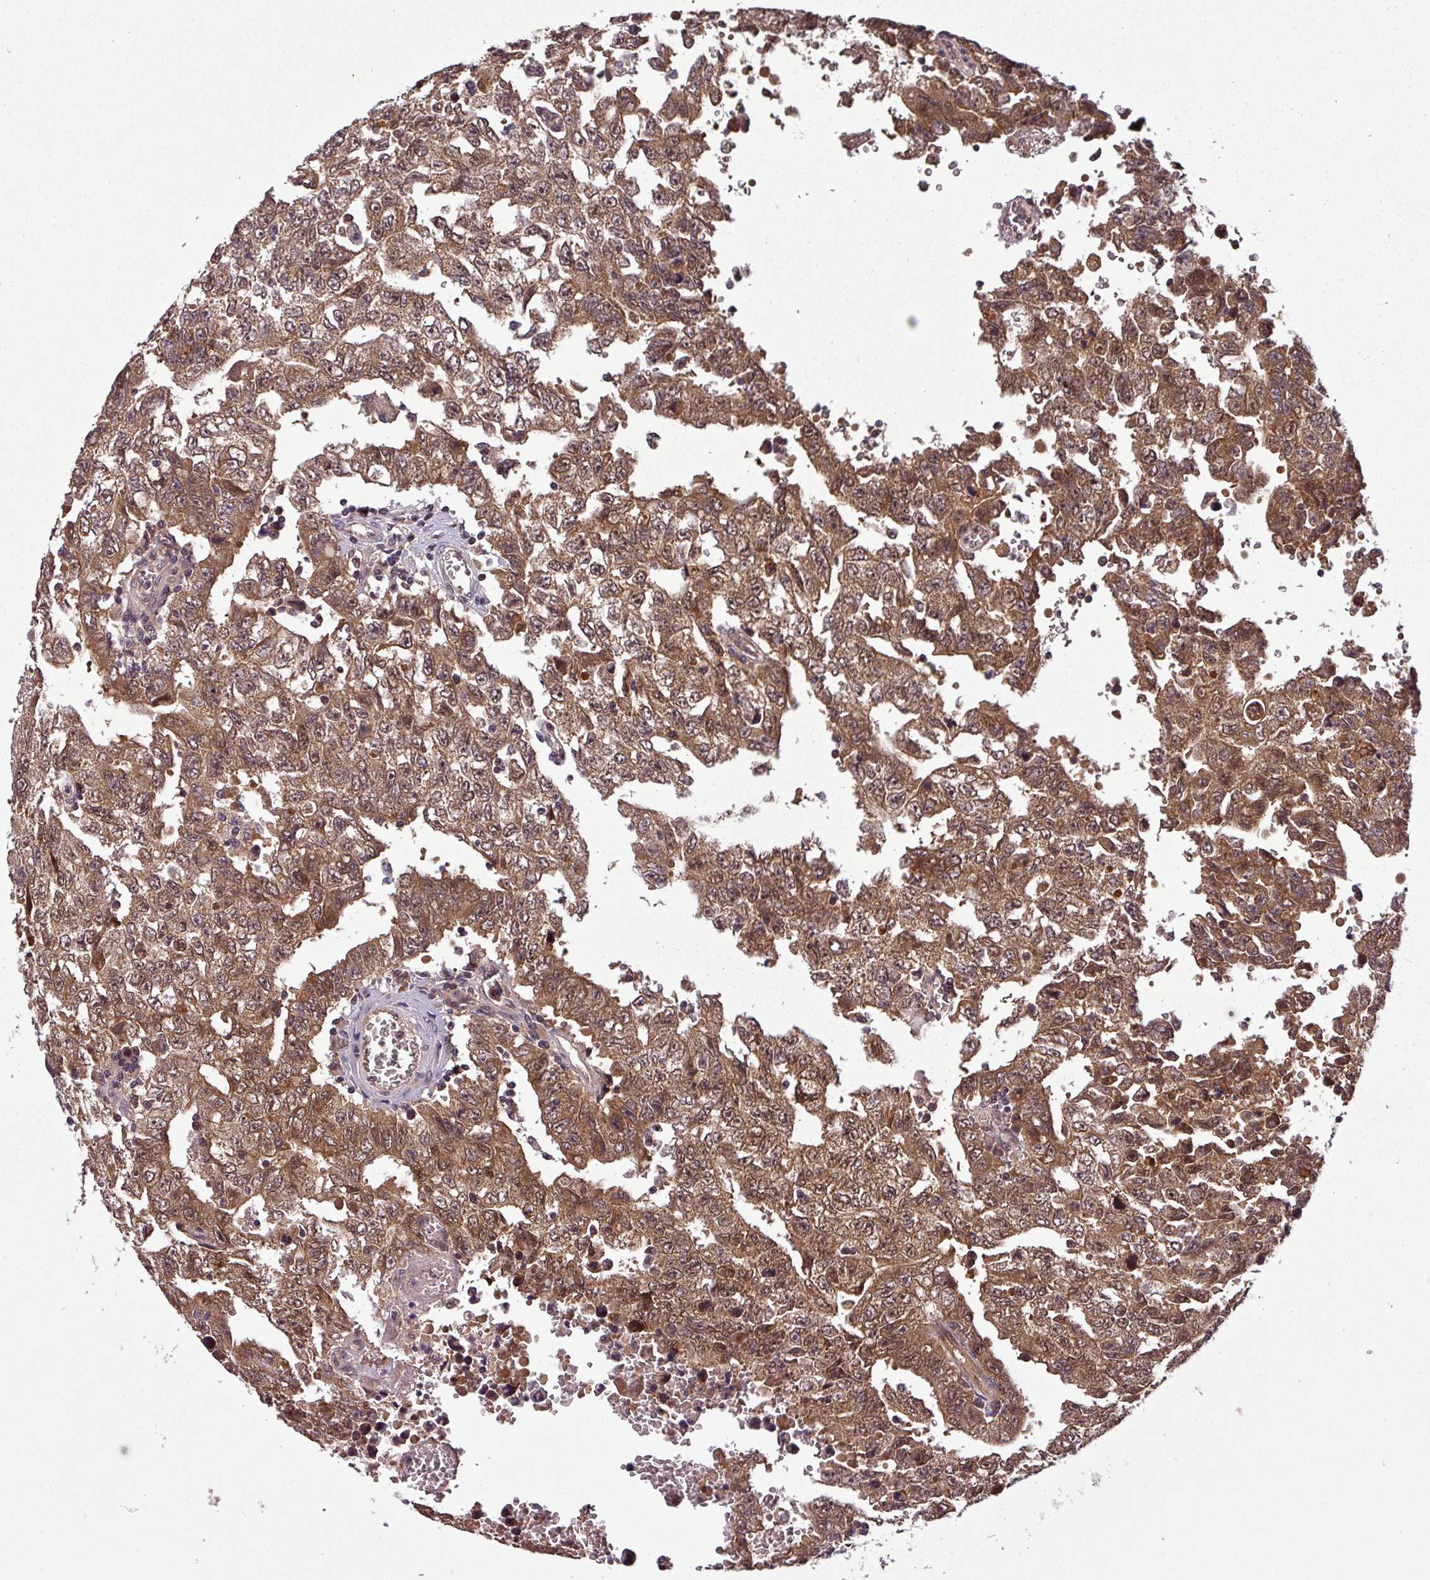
{"staining": {"intensity": "moderate", "quantity": ">75%", "location": "cytoplasmic/membranous,nuclear"}, "tissue": "testis cancer", "cell_type": "Tumor cells", "image_type": "cancer", "snomed": [{"axis": "morphology", "description": "Carcinoma, Embryonal, NOS"}, {"axis": "topography", "description": "Testis"}], "caption": "Immunohistochemical staining of testis cancer (embryonal carcinoma) shows medium levels of moderate cytoplasmic/membranous and nuclear positivity in approximately >75% of tumor cells.", "gene": "PUS1", "patient": {"sex": "male", "age": 26}}